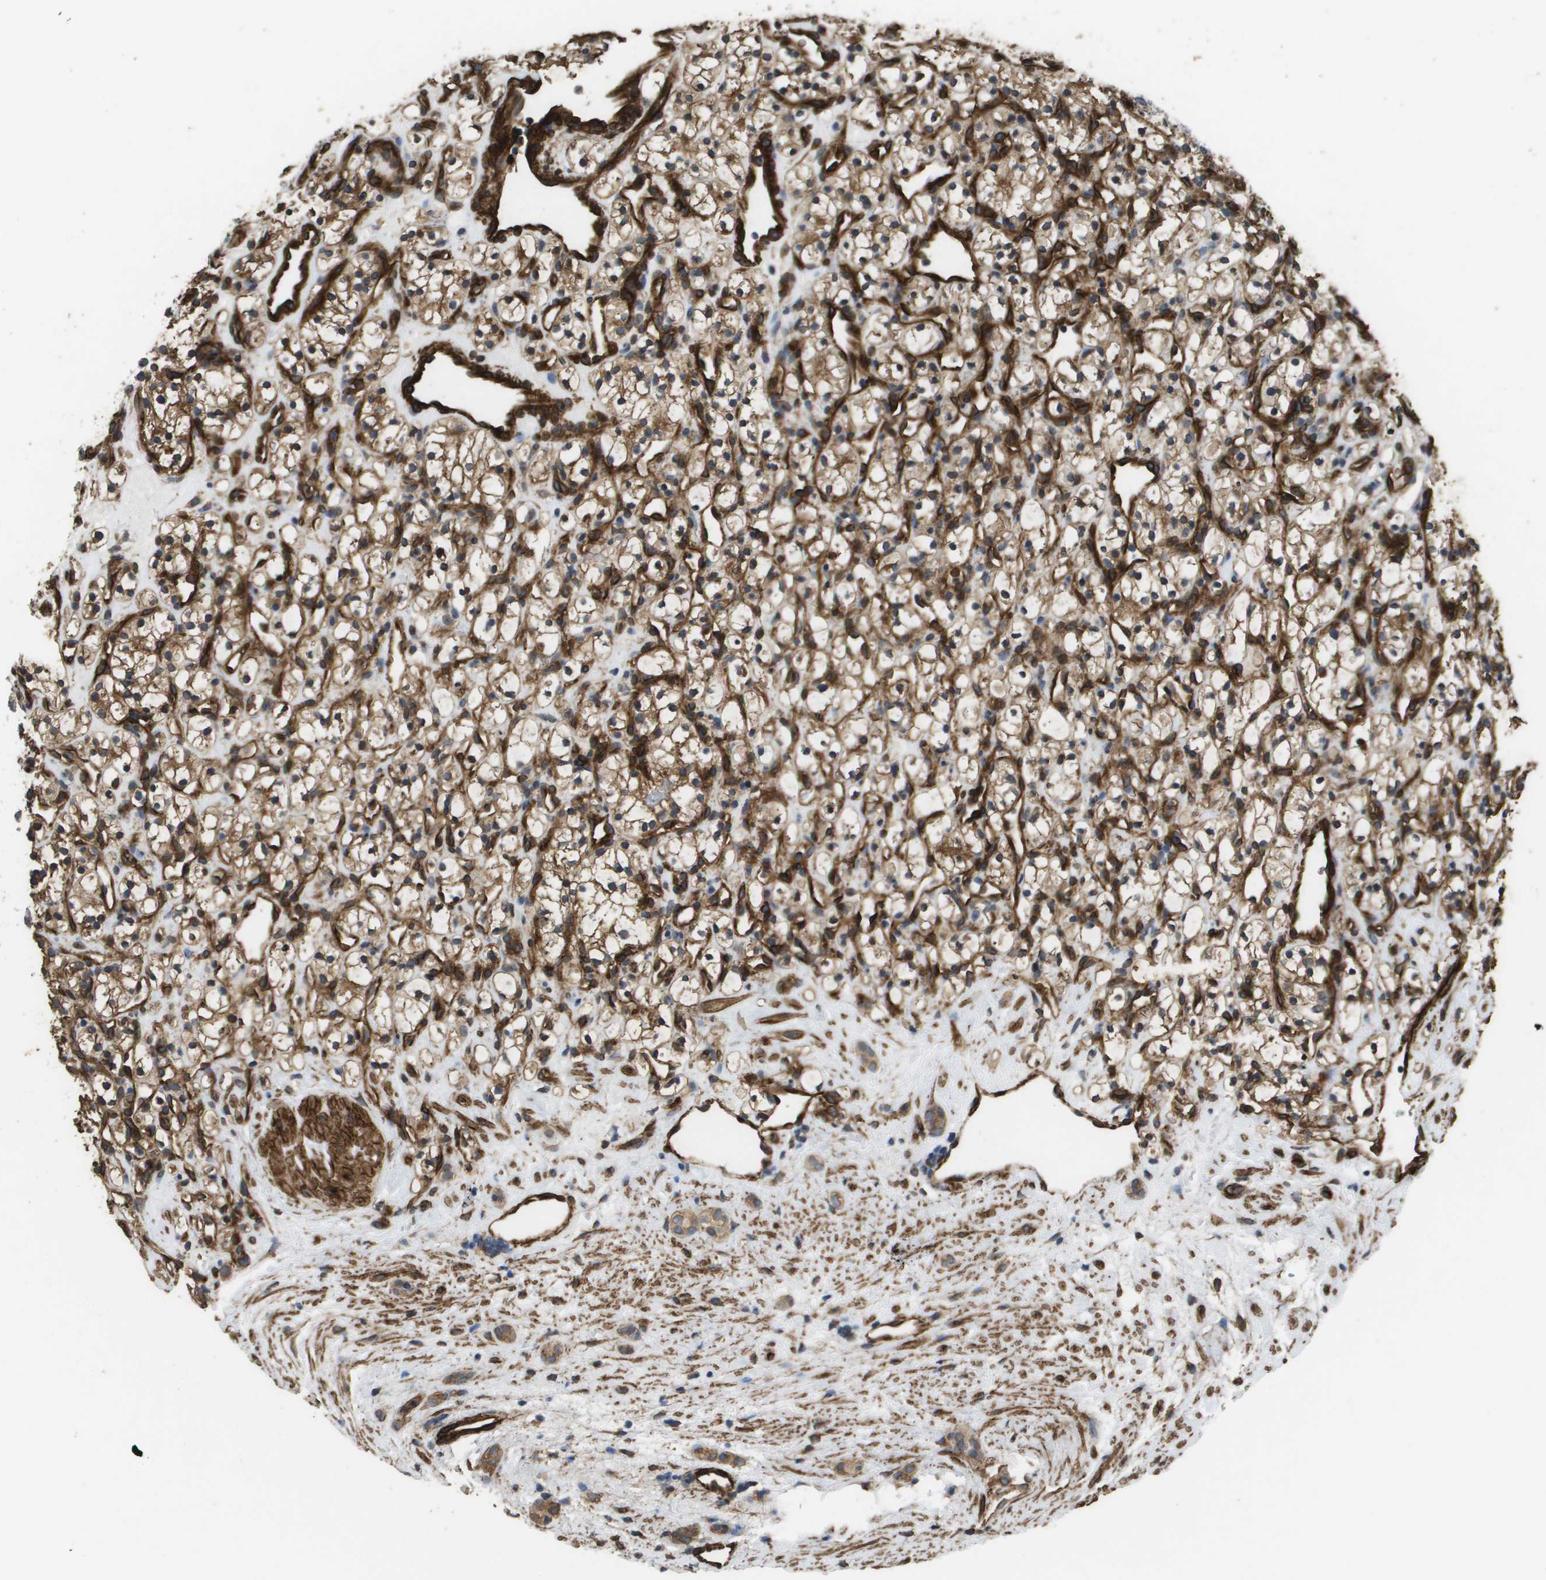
{"staining": {"intensity": "moderate", "quantity": ">75%", "location": "cytoplasmic/membranous"}, "tissue": "renal cancer", "cell_type": "Tumor cells", "image_type": "cancer", "snomed": [{"axis": "morphology", "description": "Adenocarcinoma, NOS"}, {"axis": "topography", "description": "Kidney"}], "caption": "A brown stain labels moderate cytoplasmic/membranous expression of a protein in renal cancer (adenocarcinoma) tumor cells.", "gene": "AAMP", "patient": {"sex": "female", "age": 60}}